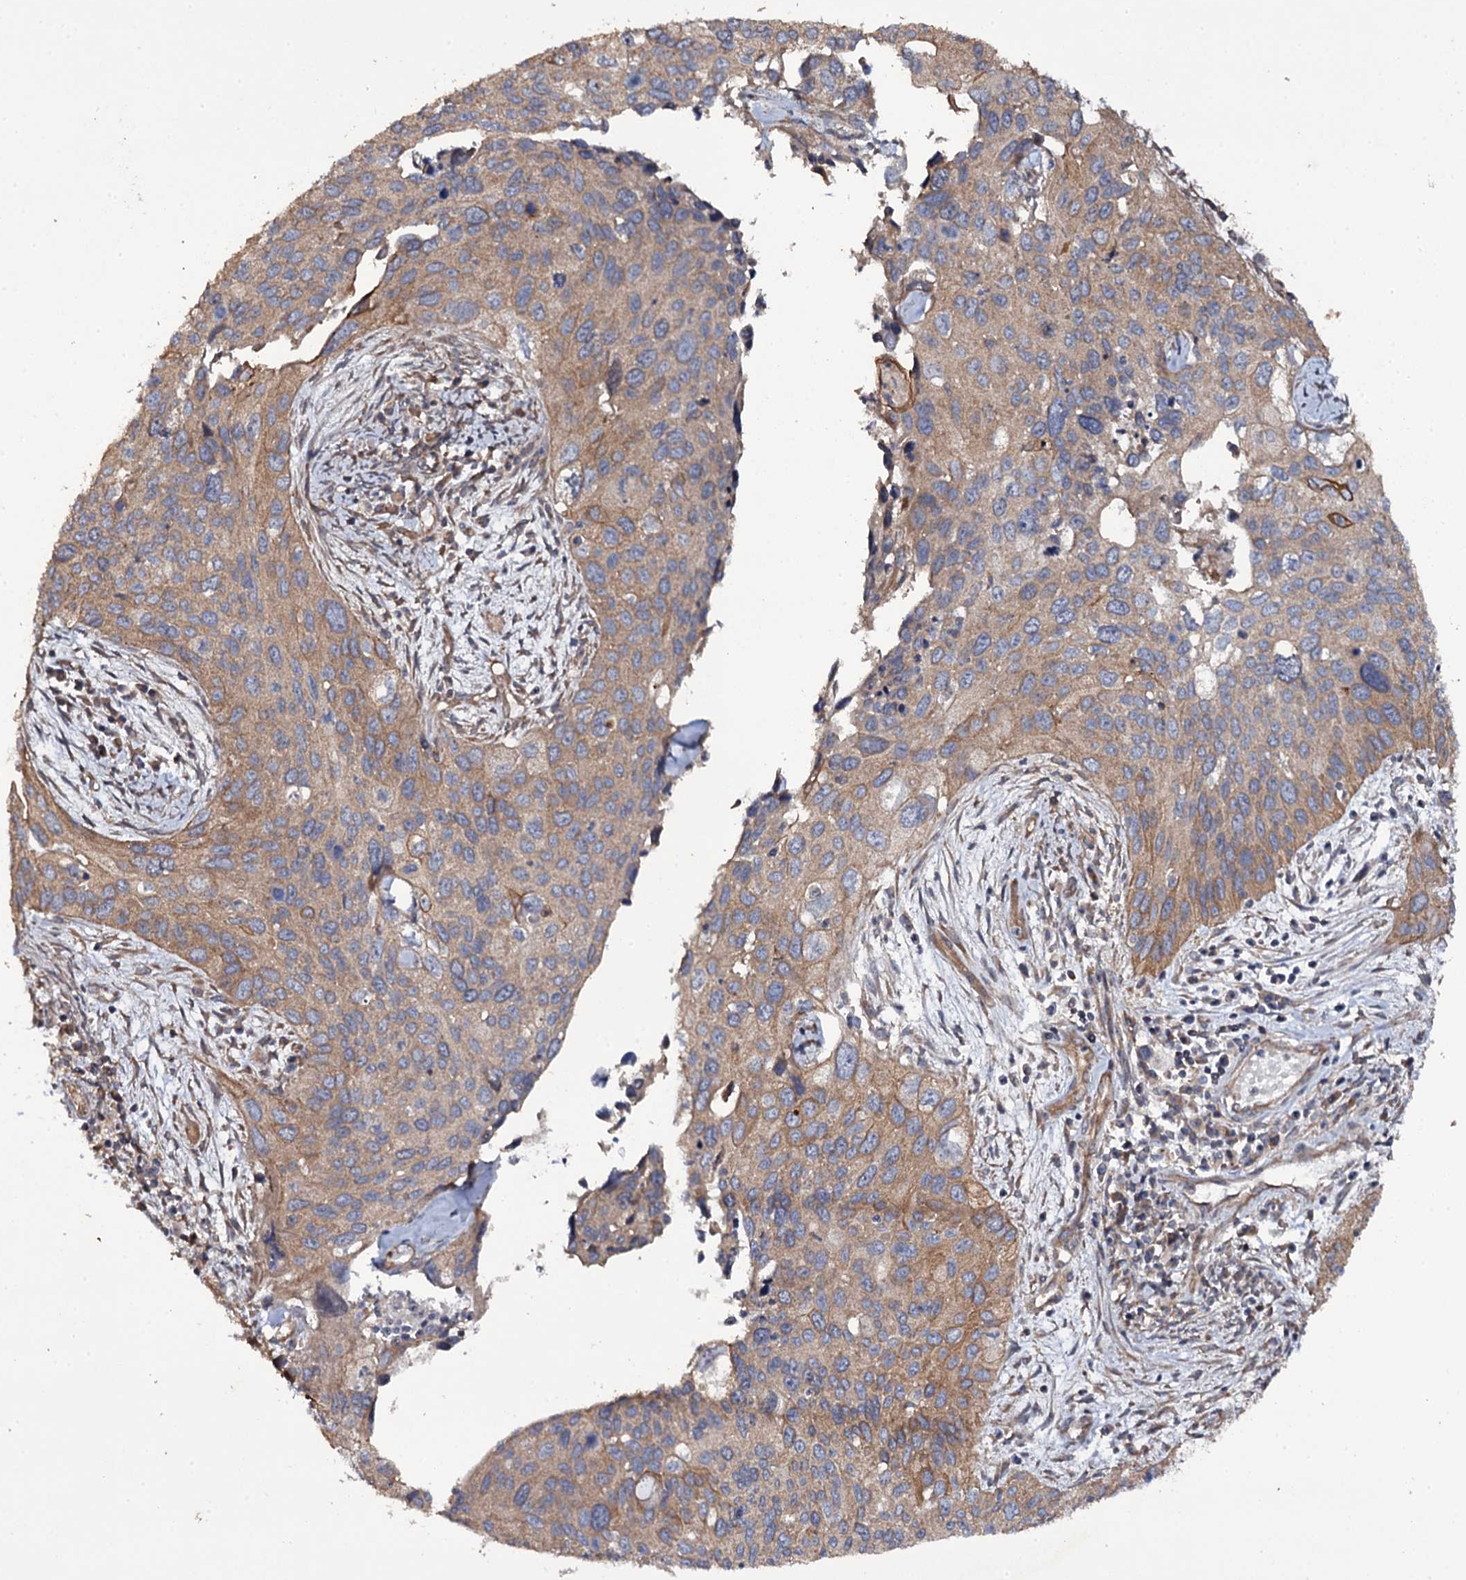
{"staining": {"intensity": "moderate", "quantity": ">75%", "location": "cytoplasmic/membranous"}, "tissue": "cervical cancer", "cell_type": "Tumor cells", "image_type": "cancer", "snomed": [{"axis": "morphology", "description": "Squamous cell carcinoma, NOS"}, {"axis": "topography", "description": "Cervix"}], "caption": "Human squamous cell carcinoma (cervical) stained with a protein marker shows moderate staining in tumor cells.", "gene": "TTC23", "patient": {"sex": "female", "age": 55}}